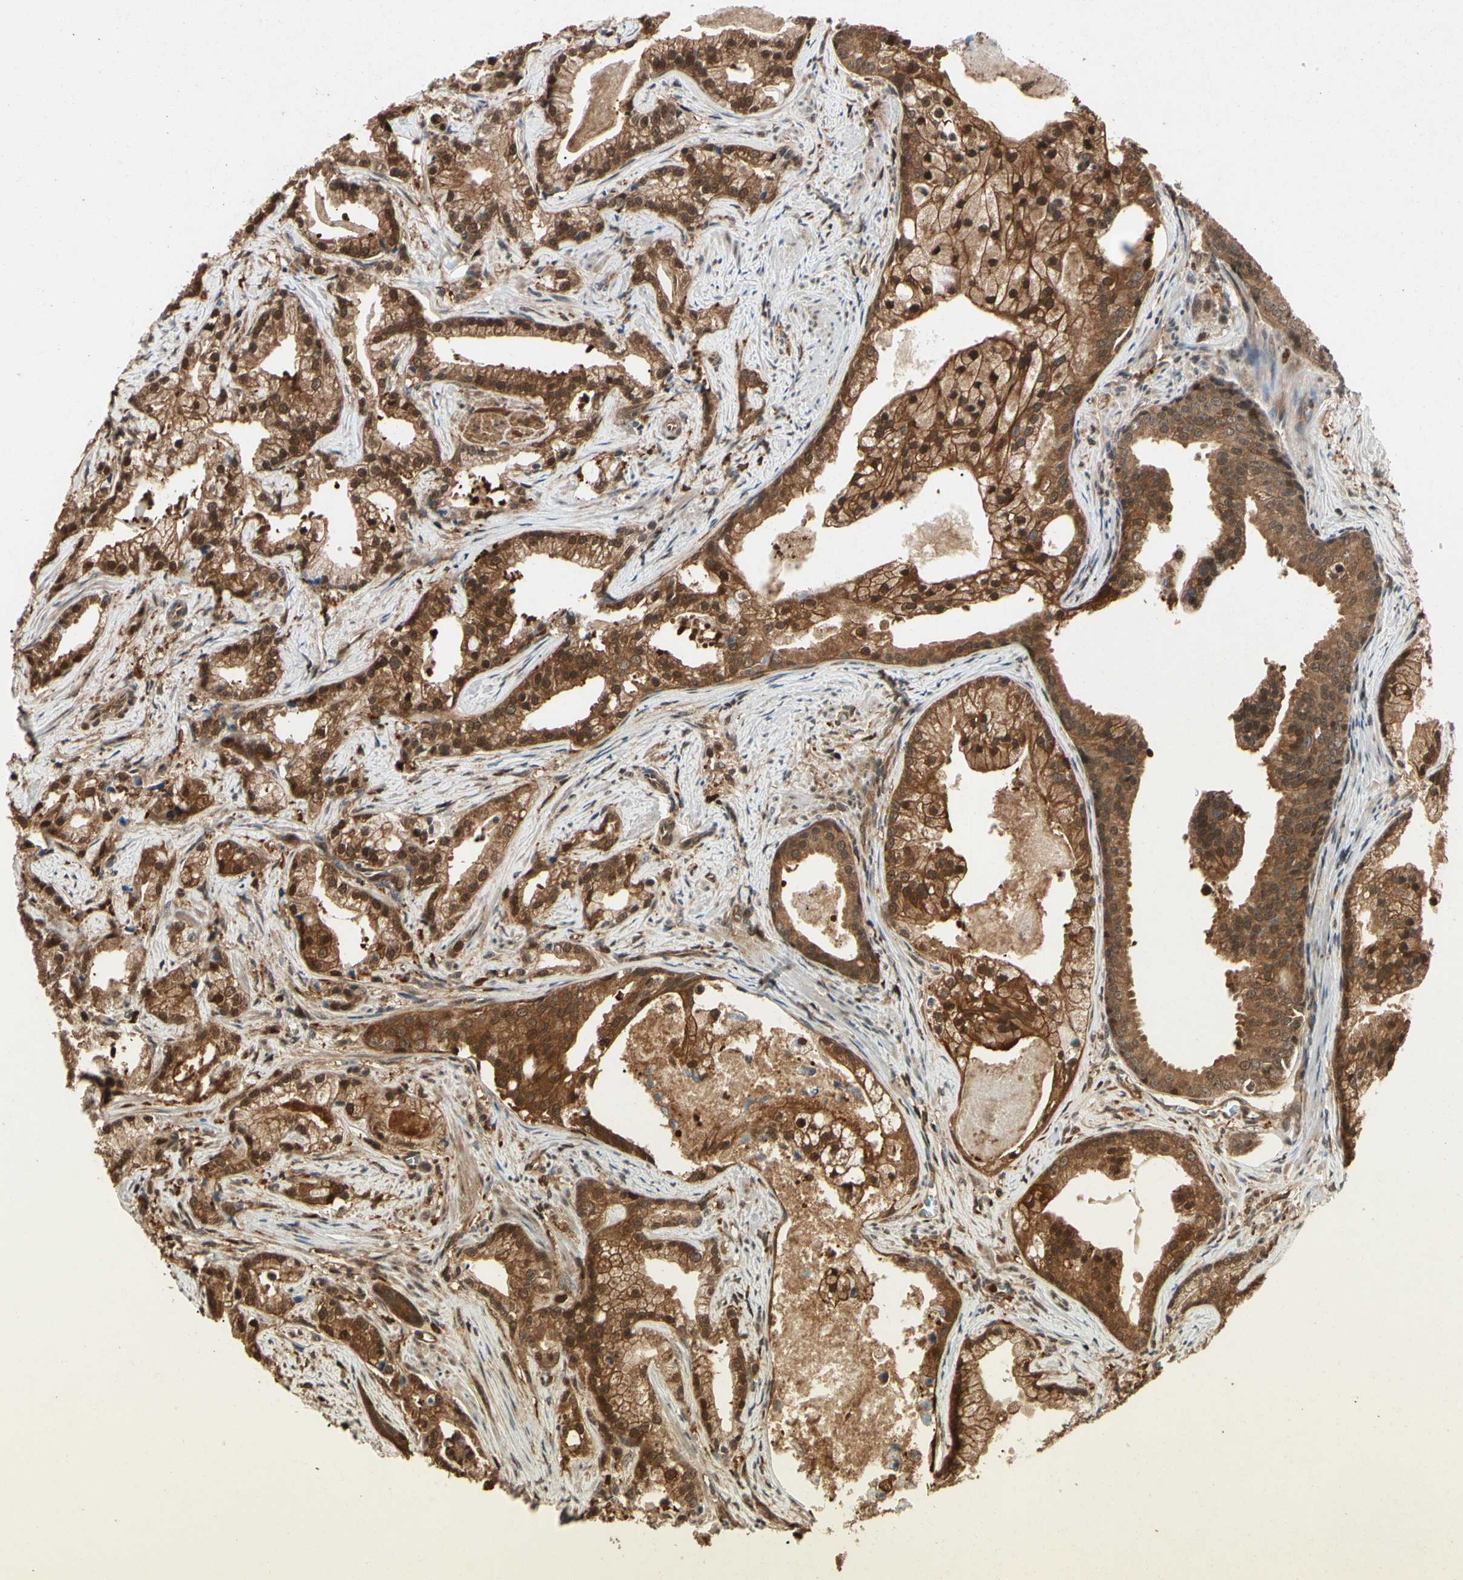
{"staining": {"intensity": "moderate", "quantity": ">75%", "location": "cytoplasmic/membranous"}, "tissue": "prostate cancer", "cell_type": "Tumor cells", "image_type": "cancer", "snomed": [{"axis": "morphology", "description": "Adenocarcinoma, Low grade"}, {"axis": "topography", "description": "Prostate"}], "caption": "Prostate cancer stained with DAB immunohistochemistry (IHC) displays medium levels of moderate cytoplasmic/membranous expression in approximately >75% of tumor cells.", "gene": "YWHAQ", "patient": {"sex": "male", "age": 59}}